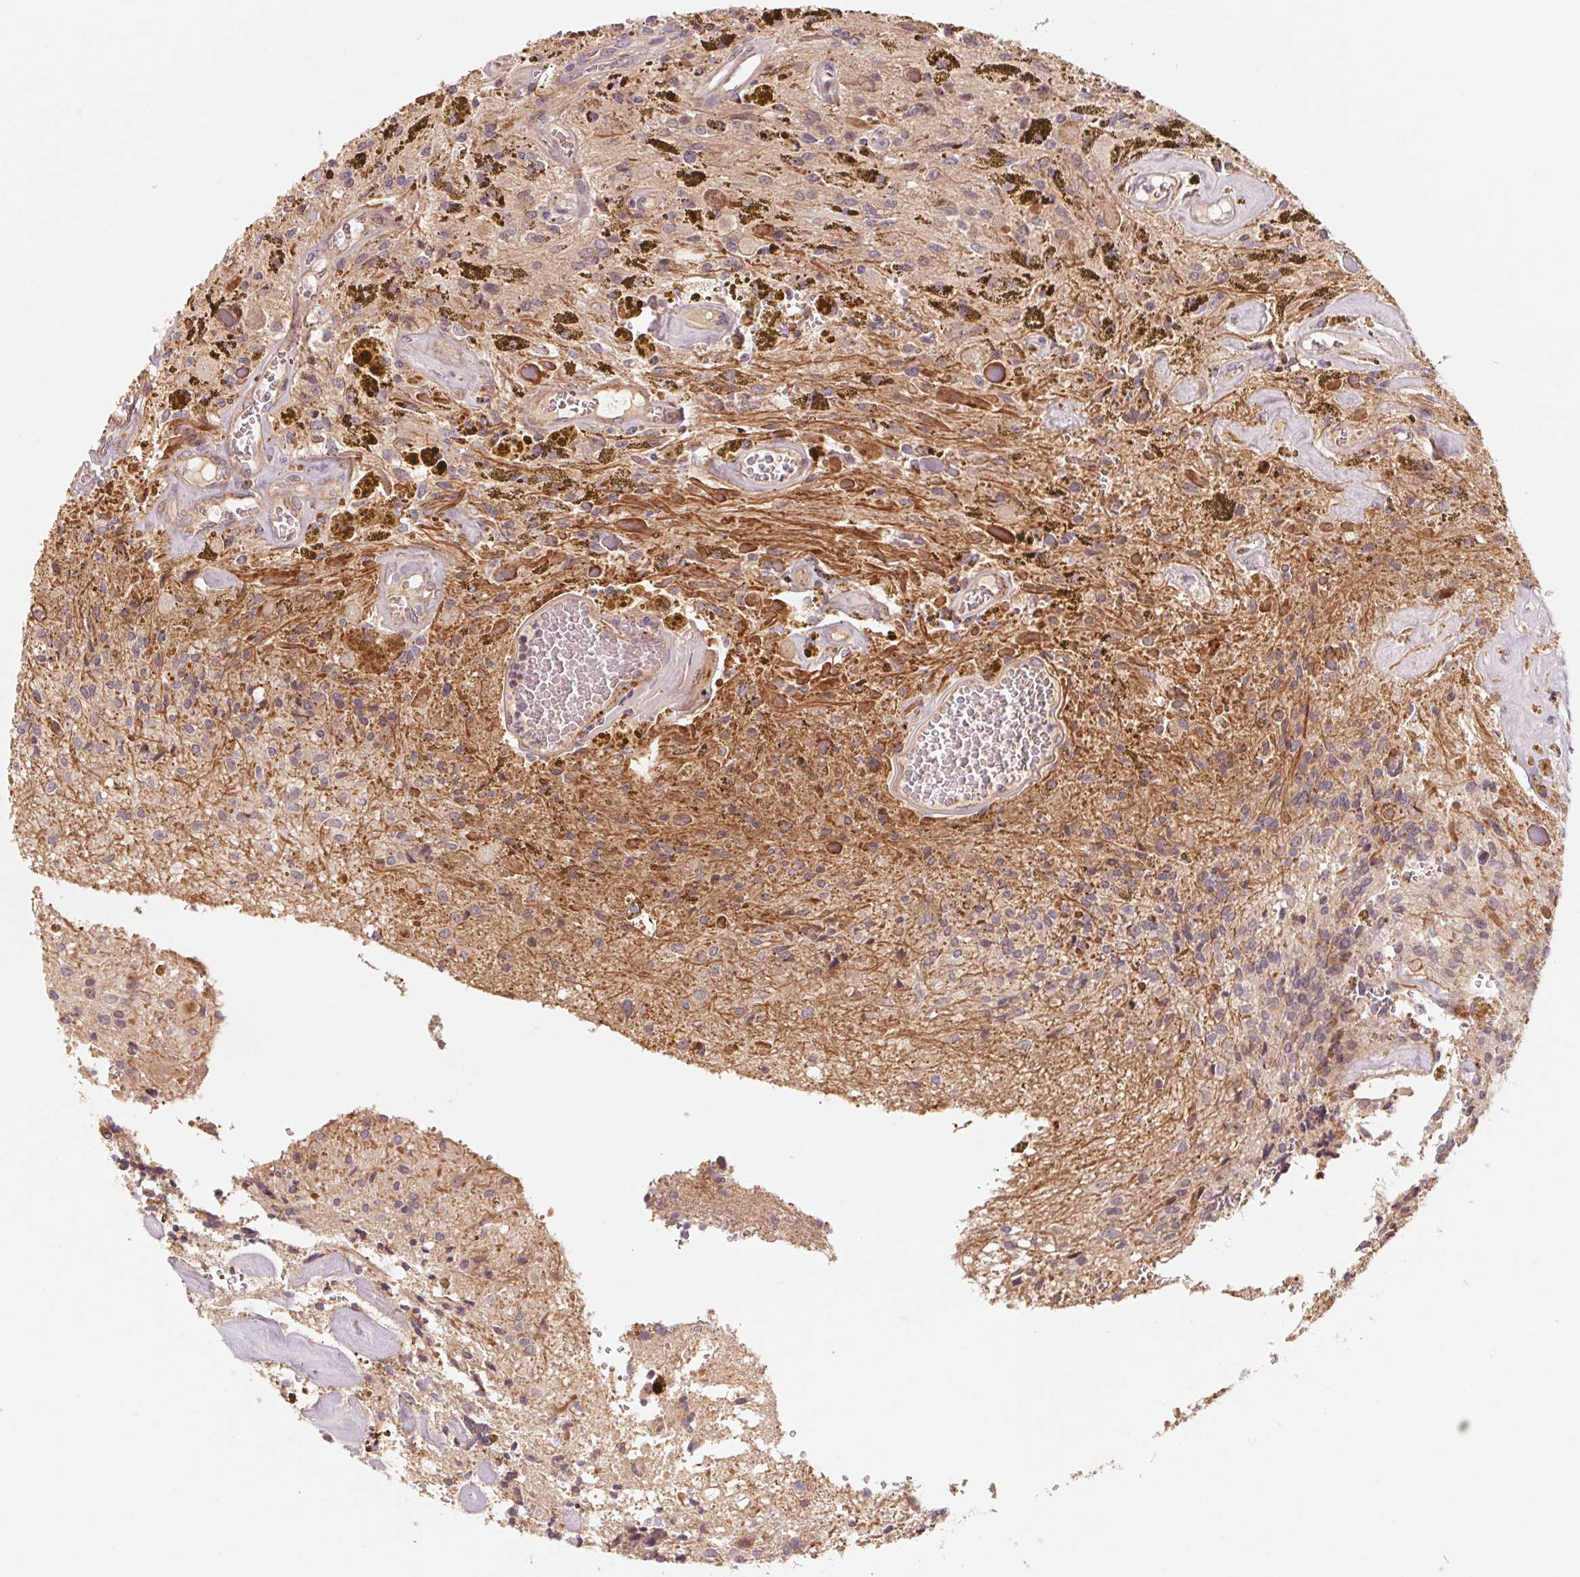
{"staining": {"intensity": "weak", "quantity": "<25%", "location": "cytoplasmic/membranous"}, "tissue": "glioma", "cell_type": "Tumor cells", "image_type": "cancer", "snomed": [{"axis": "morphology", "description": "Glioma, malignant, Low grade"}, {"axis": "topography", "description": "Cerebellum"}], "caption": "This is a photomicrograph of immunohistochemistry staining of malignant low-grade glioma, which shows no expression in tumor cells.", "gene": "CCDC112", "patient": {"sex": "female", "age": 14}}